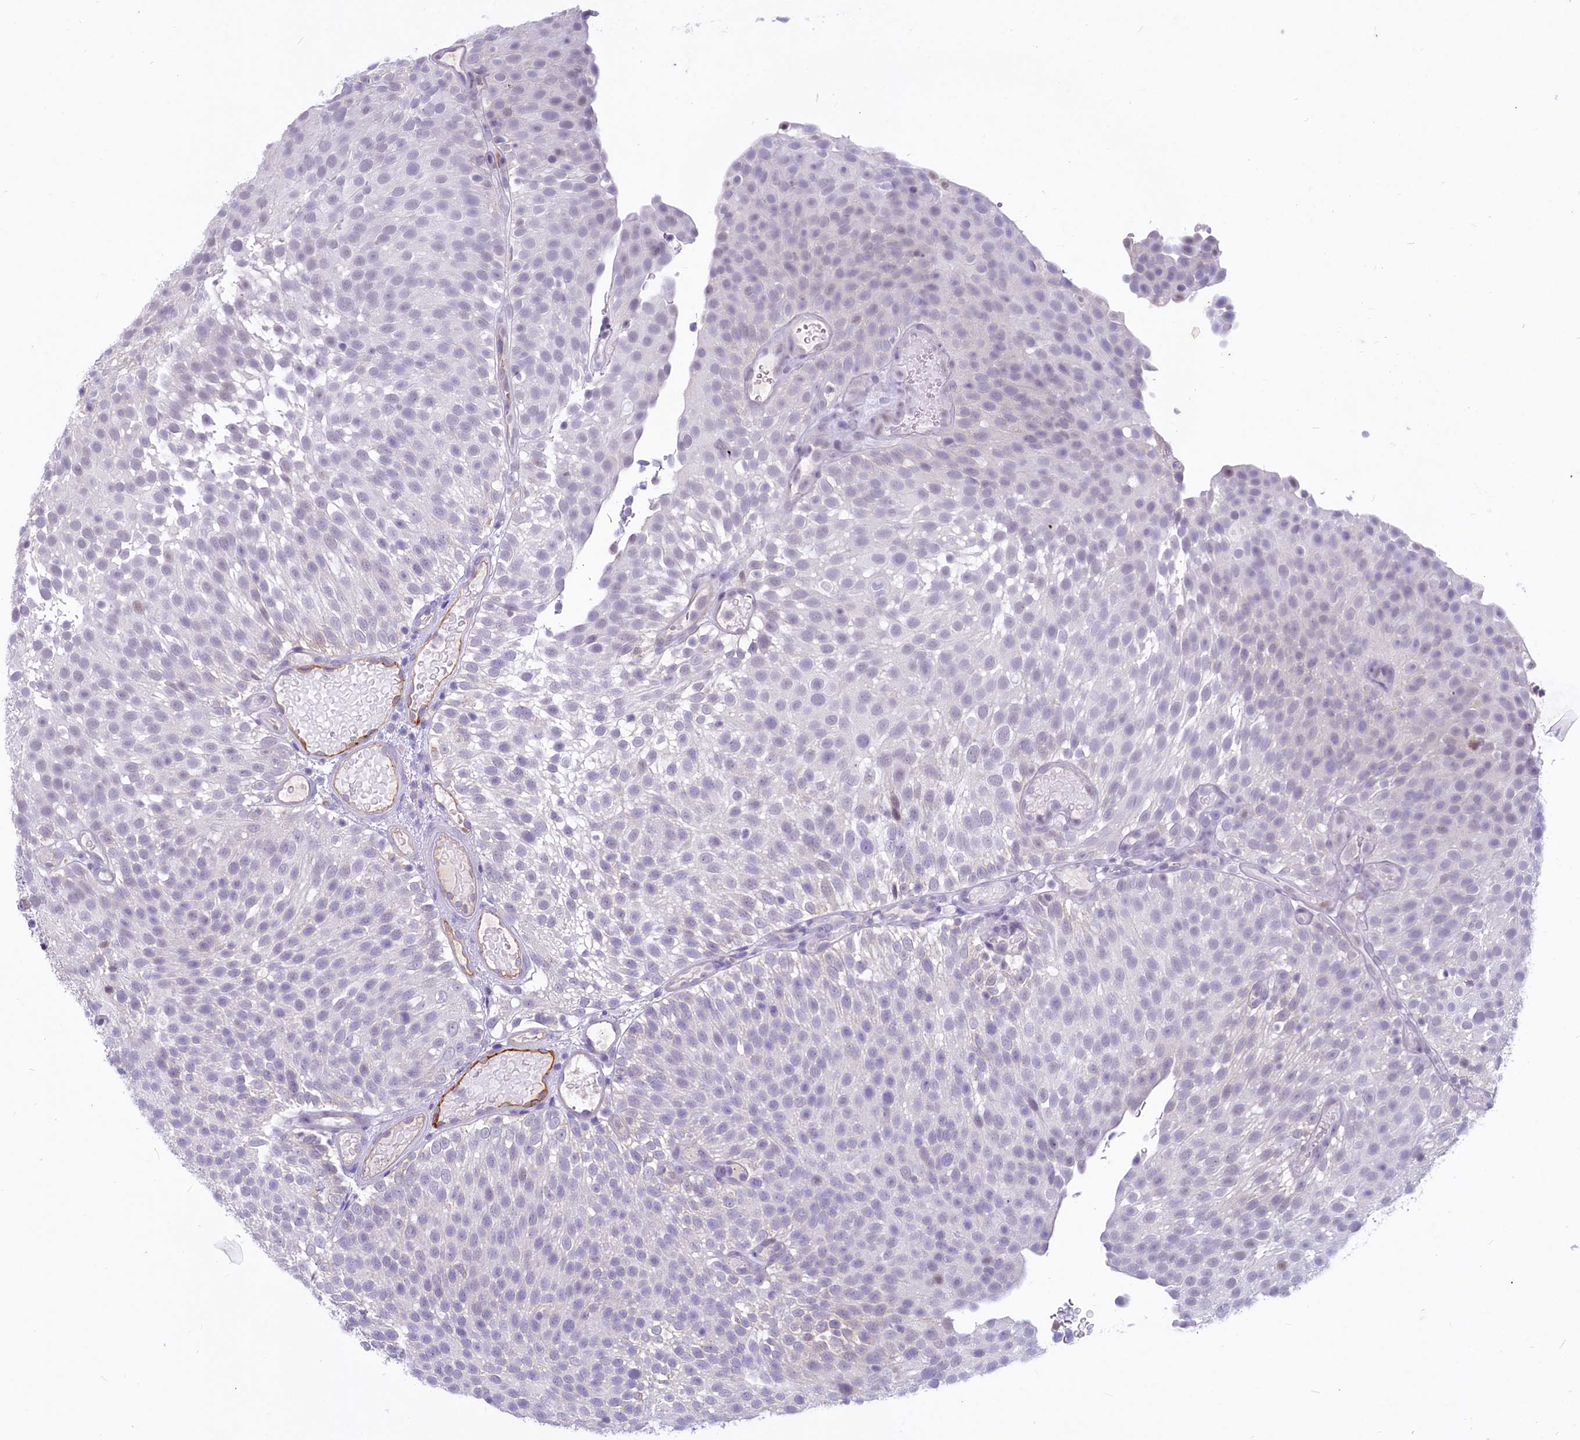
{"staining": {"intensity": "negative", "quantity": "none", "location": "none"}, "tissue": "urothelial cancer", "cell_type": "Tumor cells", "image_type": "cancer", "snomed": [{"axis": "morphology", "description": "Urothelial carcinoma, Low grade"}, {"axis": "topography", "description": "Urinary bladder"}], "caption": "Tumor cells are negative for protein expression in human low-grade urothelial carcinoma. The staining is performed using DAB (3,3'-diaminobenzidine) brown chromogen with nuclei counter-stained in using hematoxylin.", "gene": "PROCR", "patient": {"sex": "male", "age": 78}}